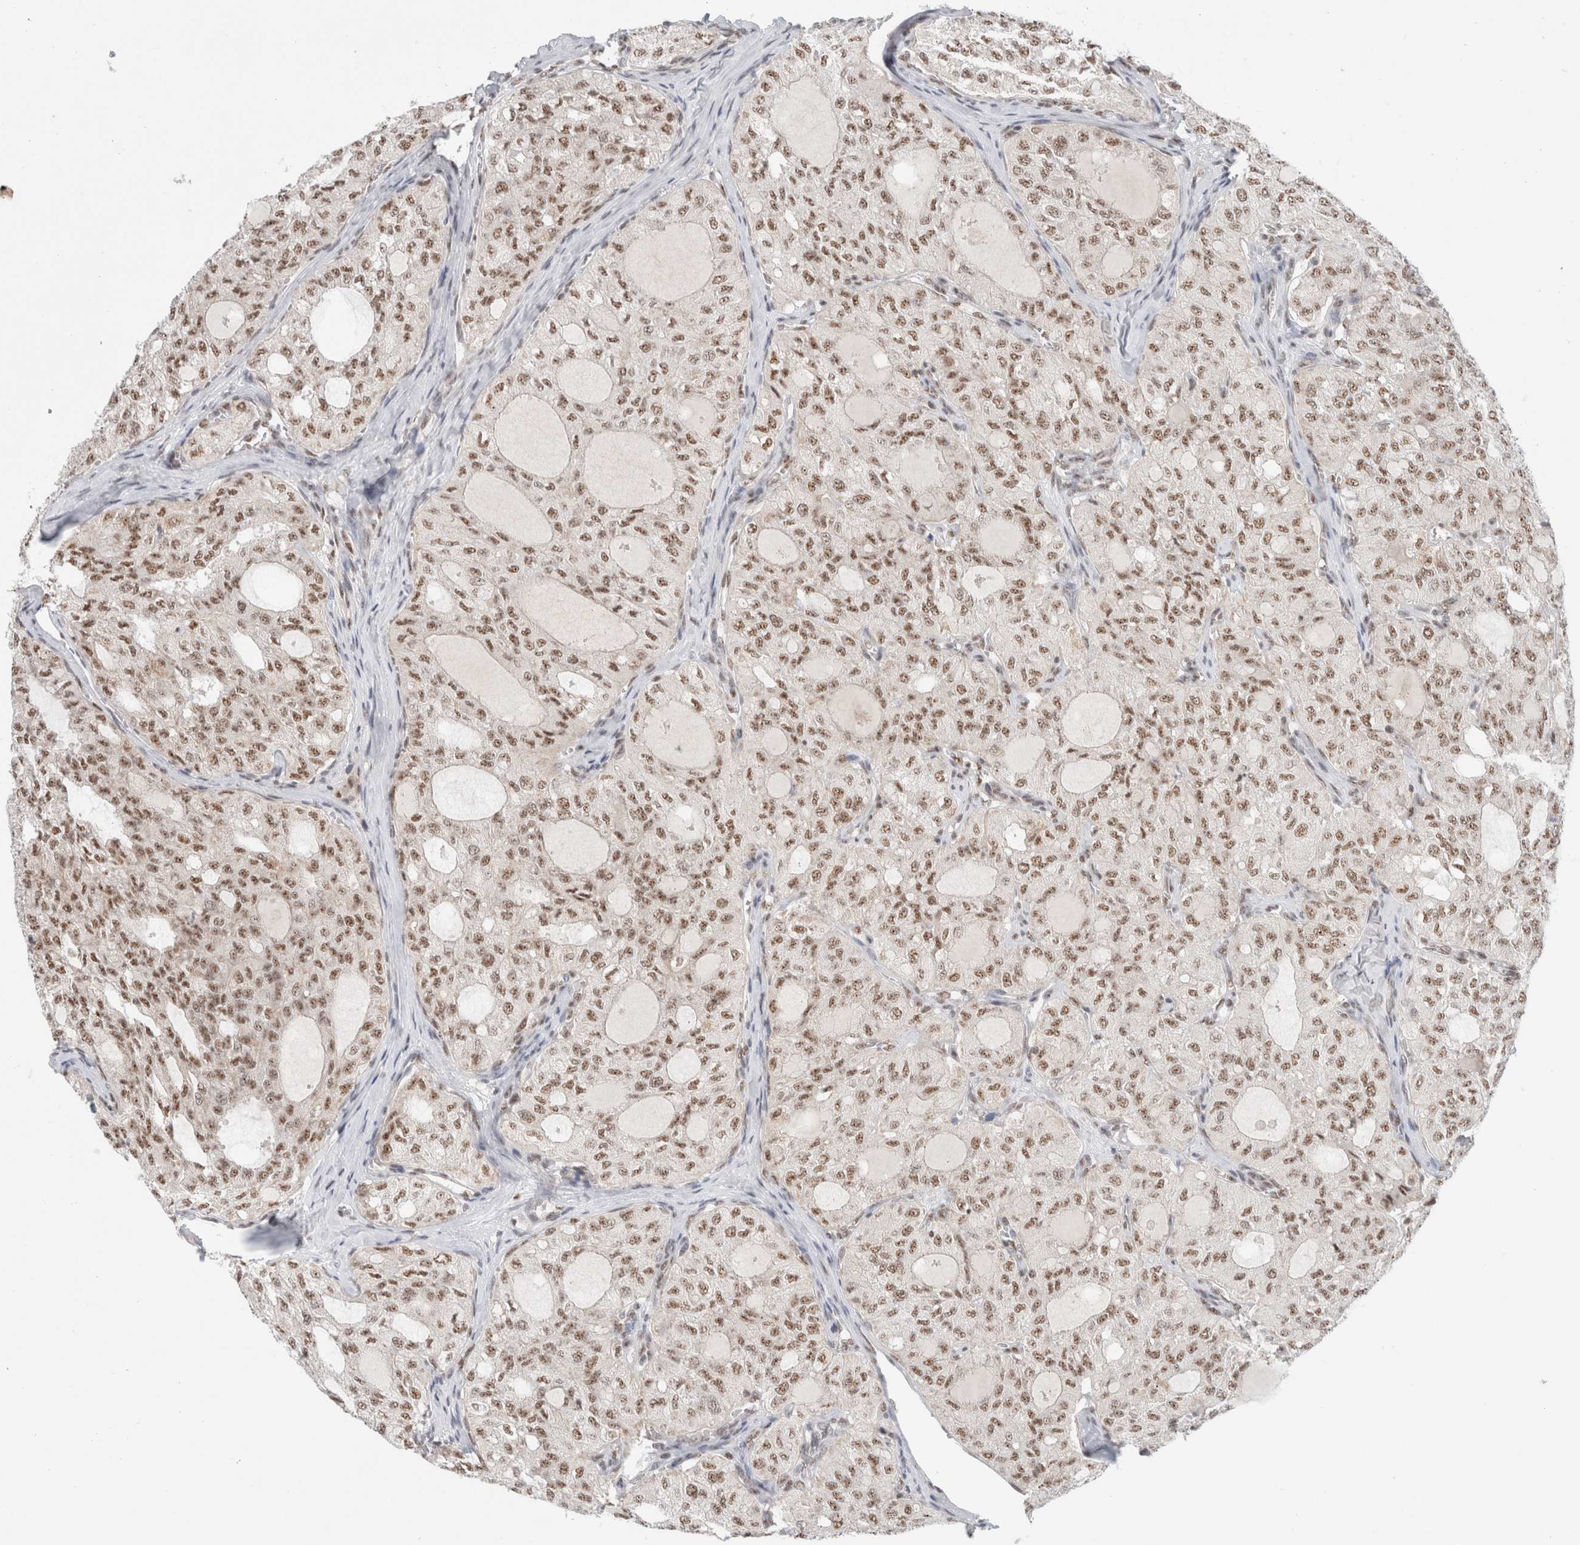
{"staining": {"intensity": "moderate", "quantity": ">75%", "location": "nuclear"}, "tissue": "thyroid cancer", "cell_type": "Tumor cells", "image_type": "cancer", "snomed": [{"axis": "morphology", "description": "Follicular adenoma carcinoma, NOS"}, {"axis": "topography", "description": "Thyroid gland"}], "caption": "Immunohistochemical staining of thyroid cancer reveals medium levels of moderate nuclear protein staining in about >75% of tumor cells.", "gene": "TRMT12", "patient": {"sex": "male", "age": 75}}